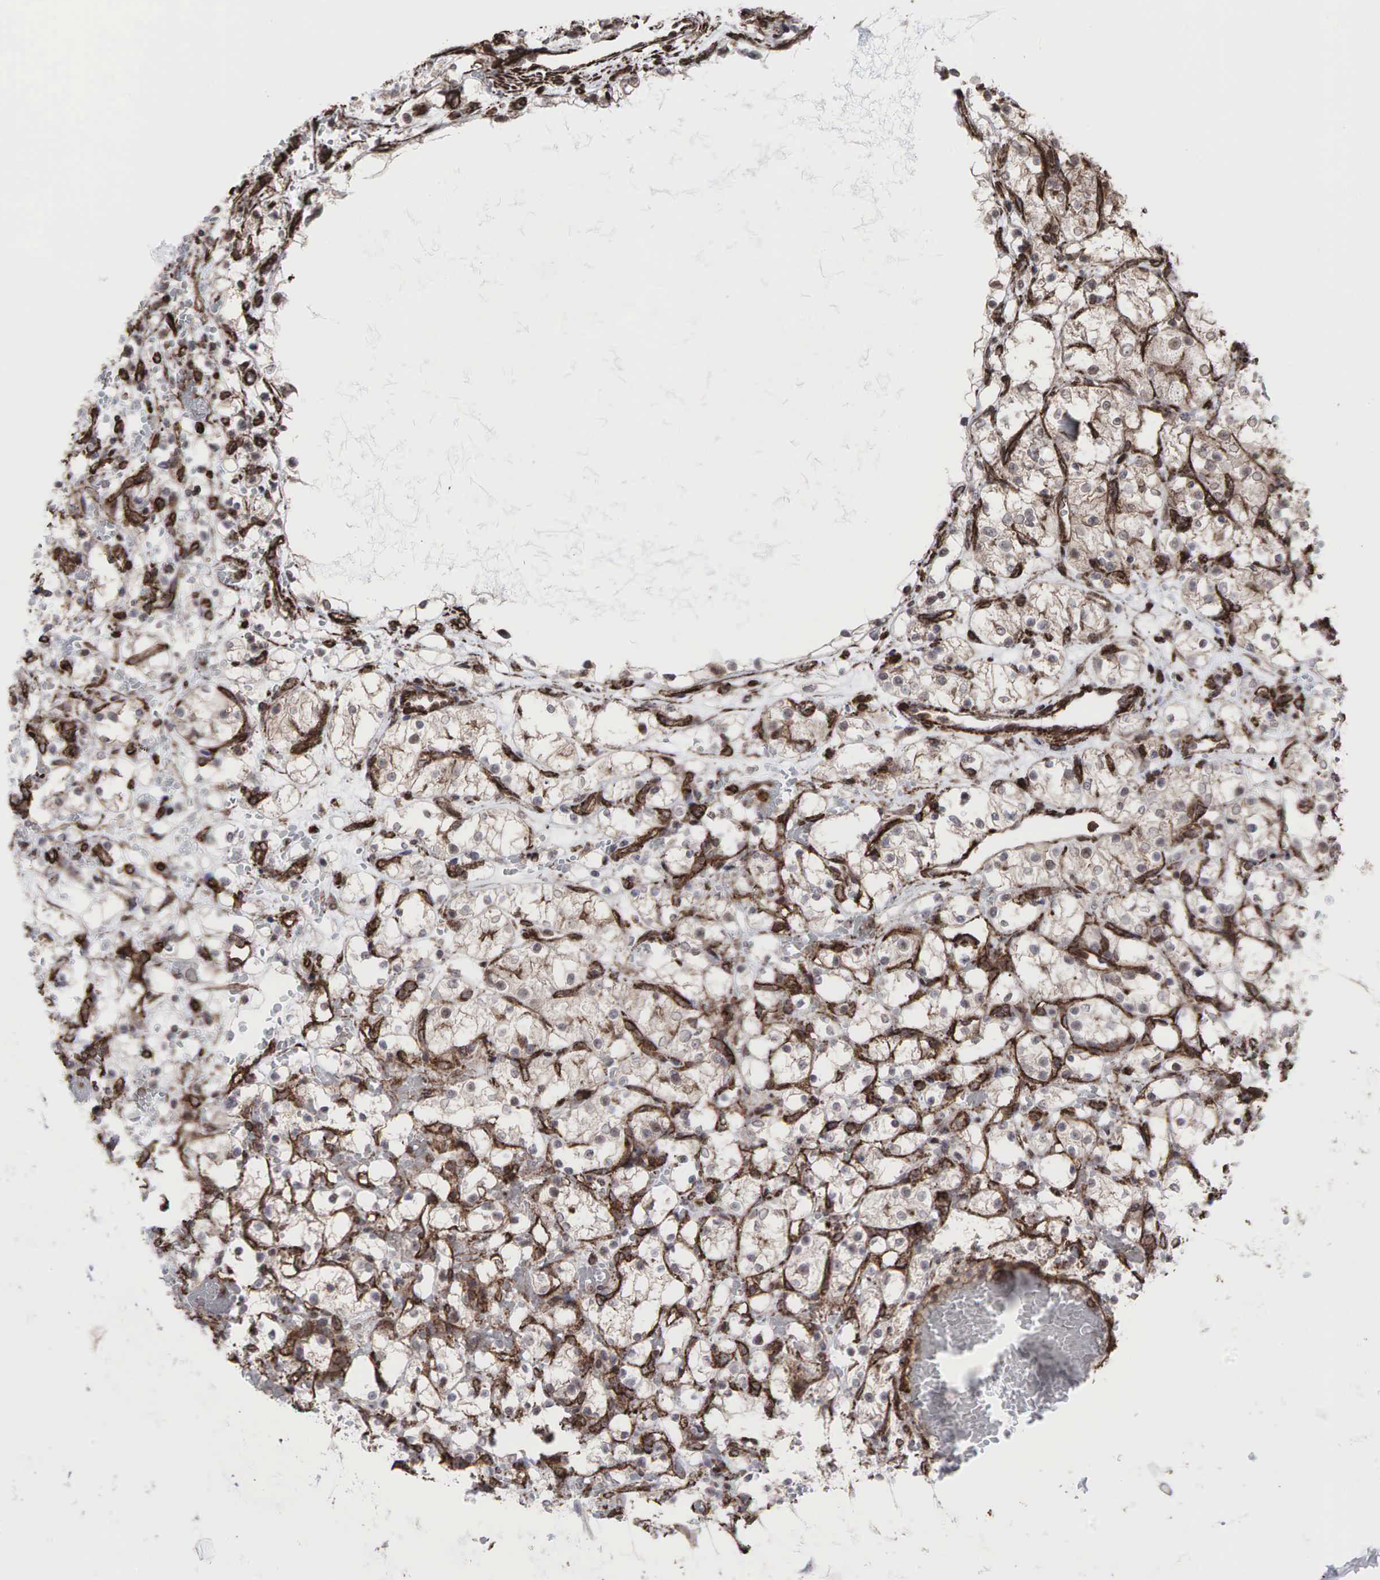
{"staining": {"intensity": "weak", "quantity": ">75%", "location": "cytoplasmic/membranous"}, "tissue": "renal cancer", "cell_type": "Tumor cells", "image_type": "cancer", "snomed": [{"axis": "morphology", "description": "Adenocarcinoma, NOS"}, {"axis": "topography", "description": "Kidney"}], "caption": "Protein analysis of adenocarcinoma (renal) tissue demonstrates weak cytoplasmic/membranous positivity in approximately >75% of tumor cells.", "gene": "GPRASP1", "patient": {"sex": "female", "age": 60}}